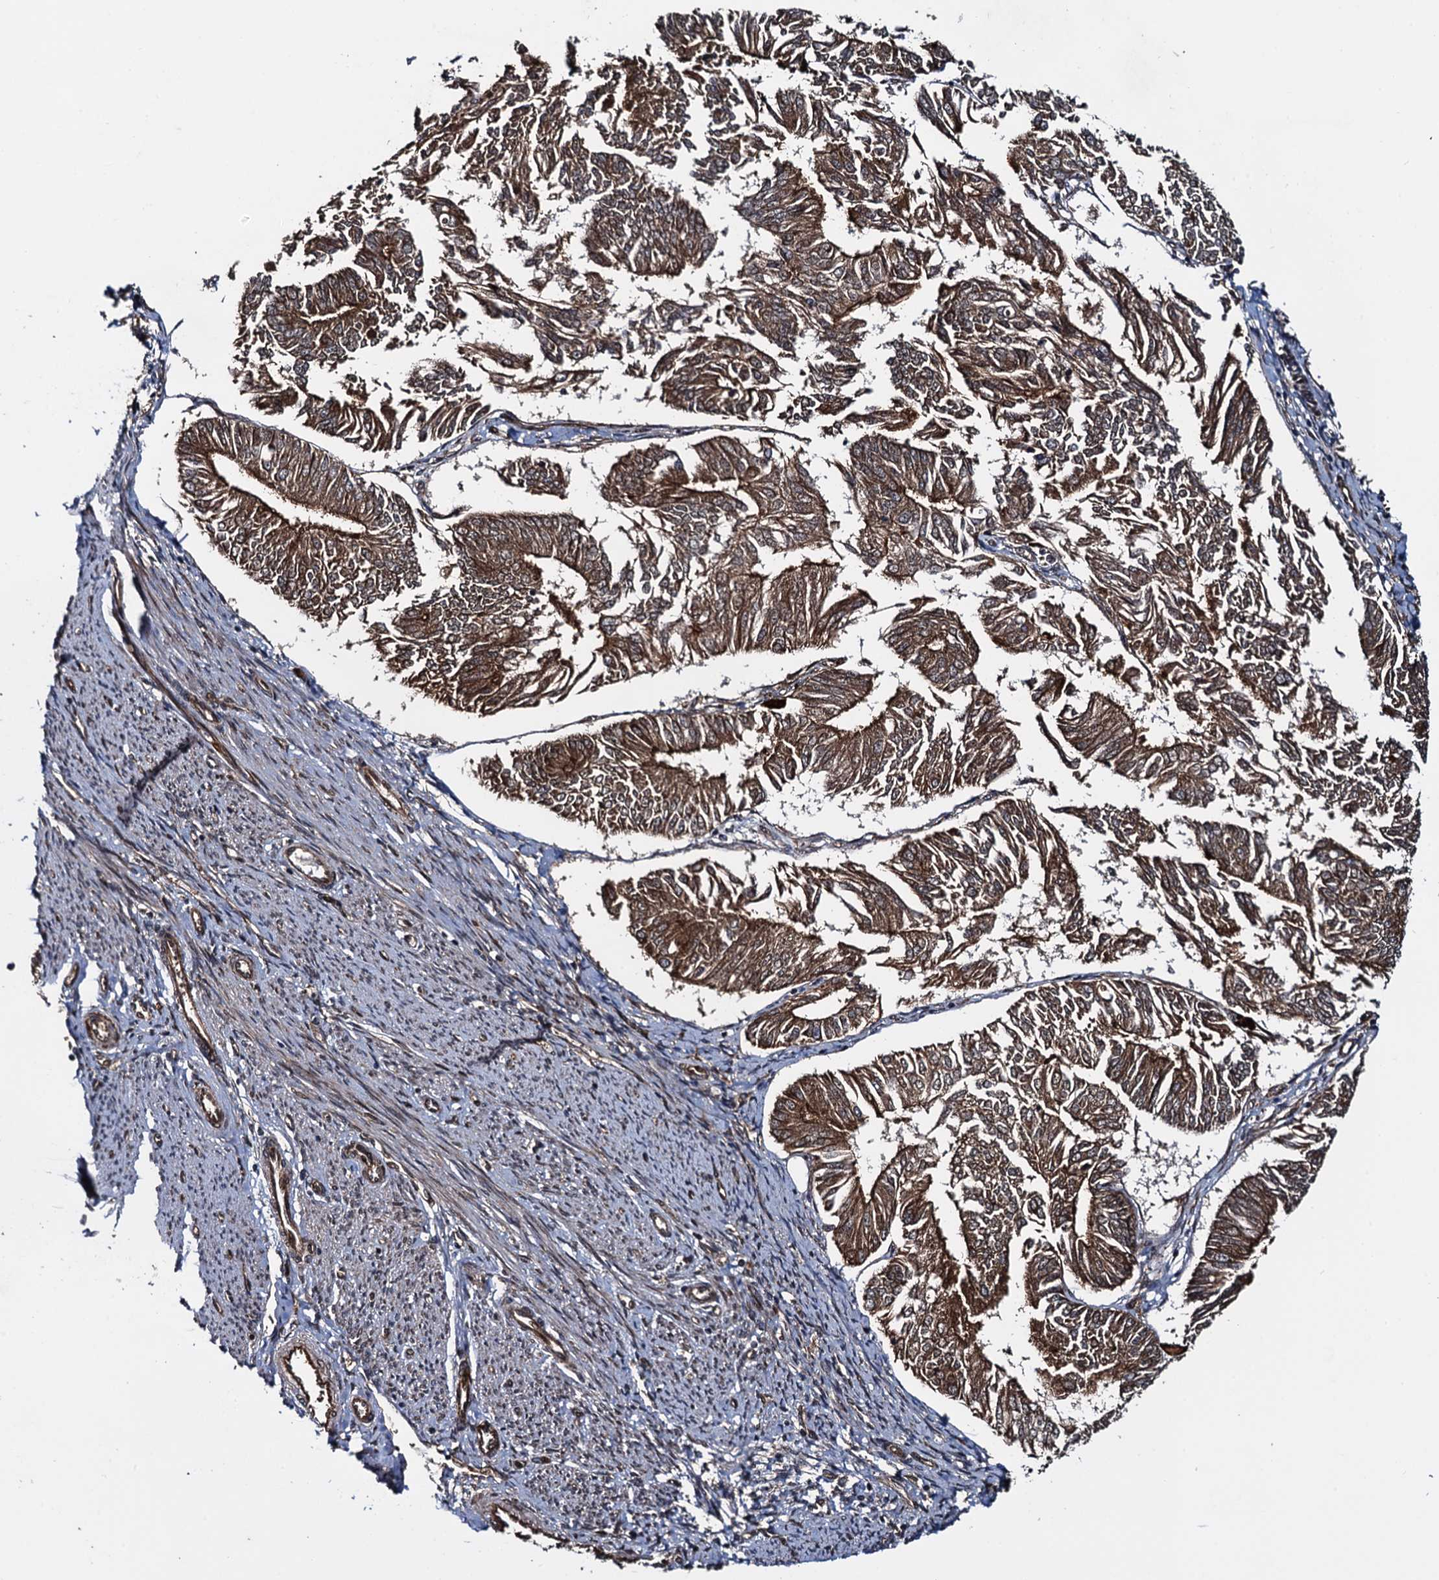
{"staining": {"intensity": "strong", "quantity": ">75%", "location": "cytoplasmic/membranous"}, "tissue": "endometrial cancer", "cell_type": "Tumor cells", "image_type": "cancer", "snomed": [{"axis": "morphology", "description": "Adenocarcinoma, NOS"}, {"axis": "topography", "description": "Endometrium"}], "caption": "Human endometrial cancer stained with a brown dye reveals strong cytoplasmic/membranous positive expression in about >75% of tumor cells.", "gene": "RHOBTB1", "patient": {"sex": "female", "age": 58}}